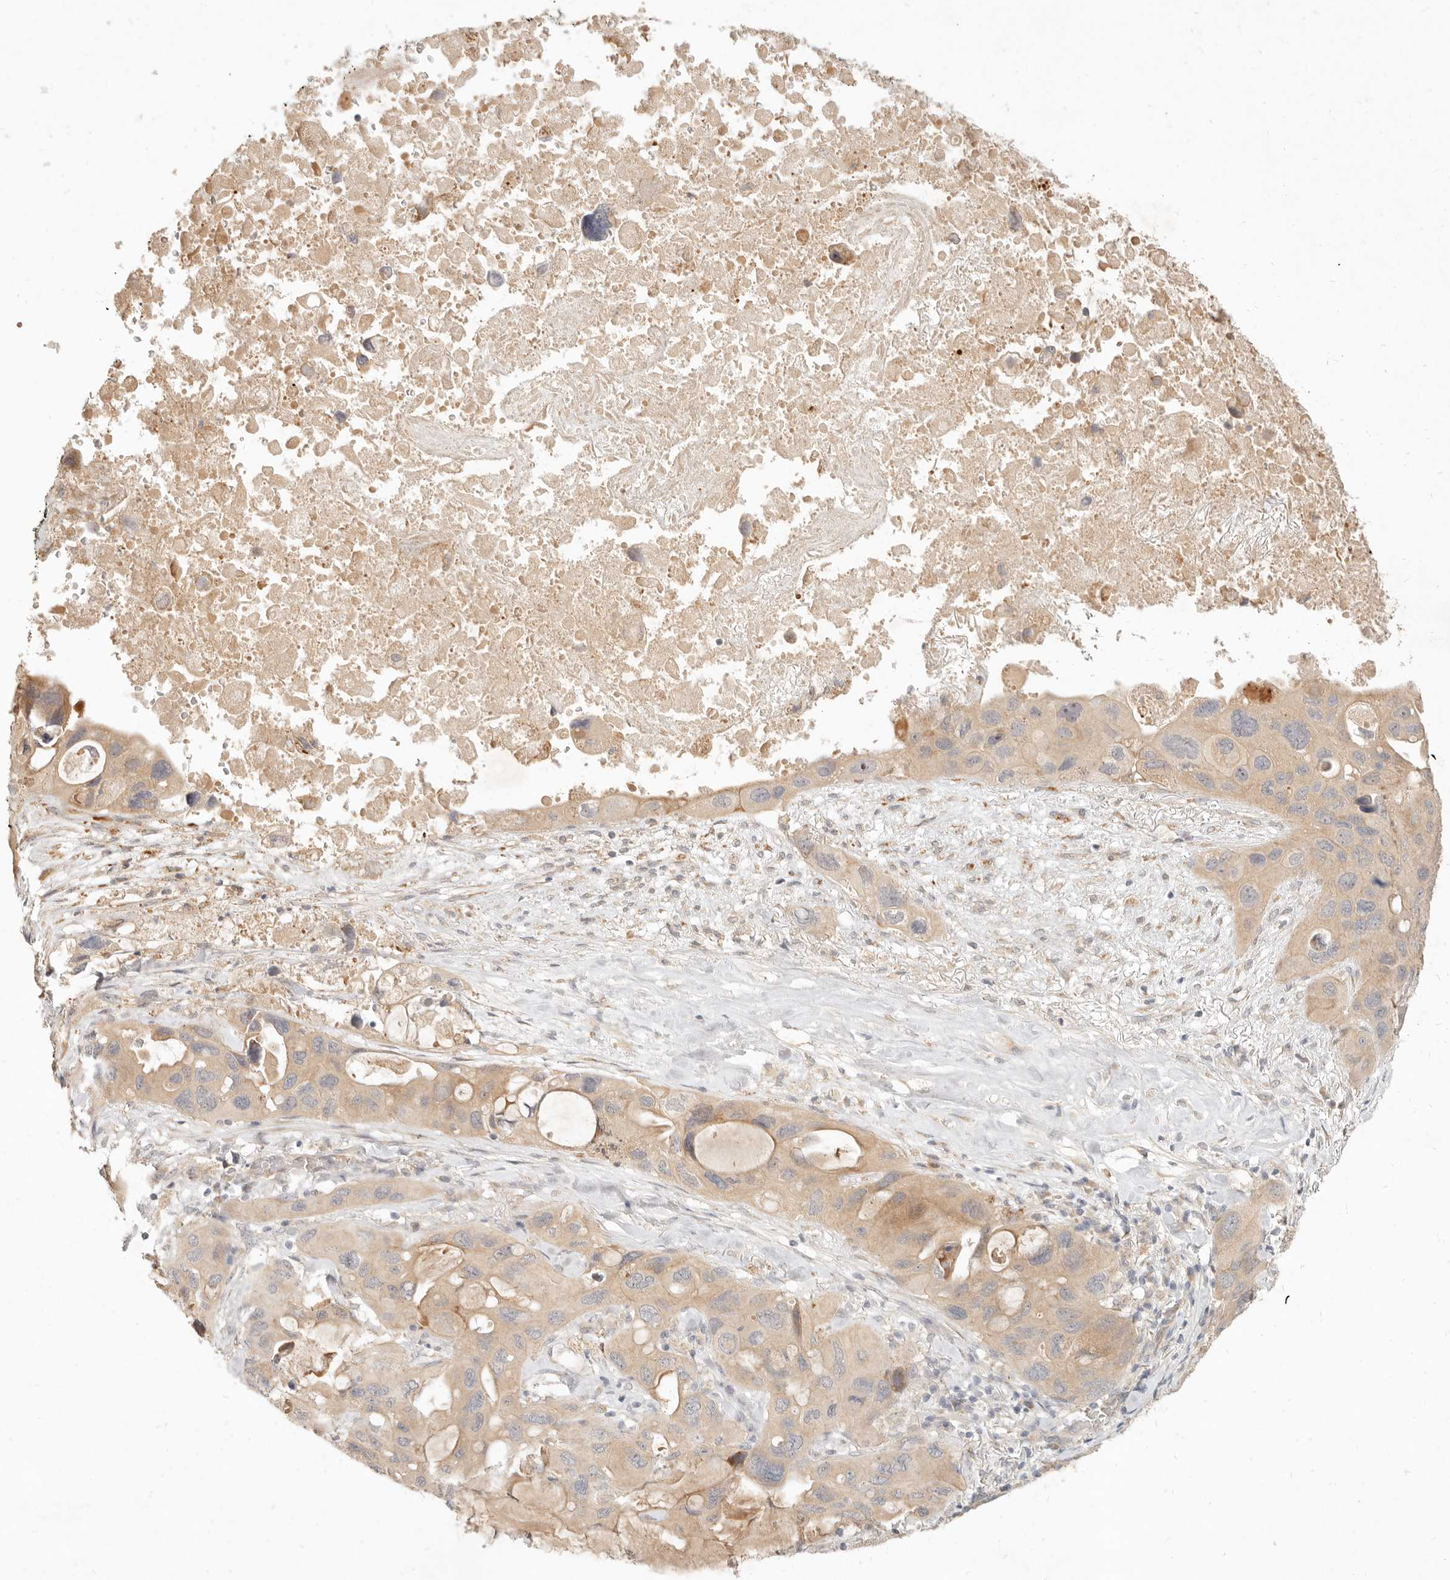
{"staining": {"intensity": "moderate", "quantity": ">75%", "location": "cytoplasmic/membranous"}, "tissue": "lung cancer", "cell_type": "Tumor cells", "image_type": "cancer", "snomed": [{"axis": "morphology", "description": "Squamous cell carcinoma, NOS"}, {"axis": "topography", "description": "Lung"}], "caption": "Immunohistochemical staining of lung cancer (squamous cell carcinoma) reveals medium levels of moderate cytoplasmic/membranous positivity in approximately >75% of tumor cells.", "gene": "UBXN11", "patient": {"sex": "female", "age": 73}}